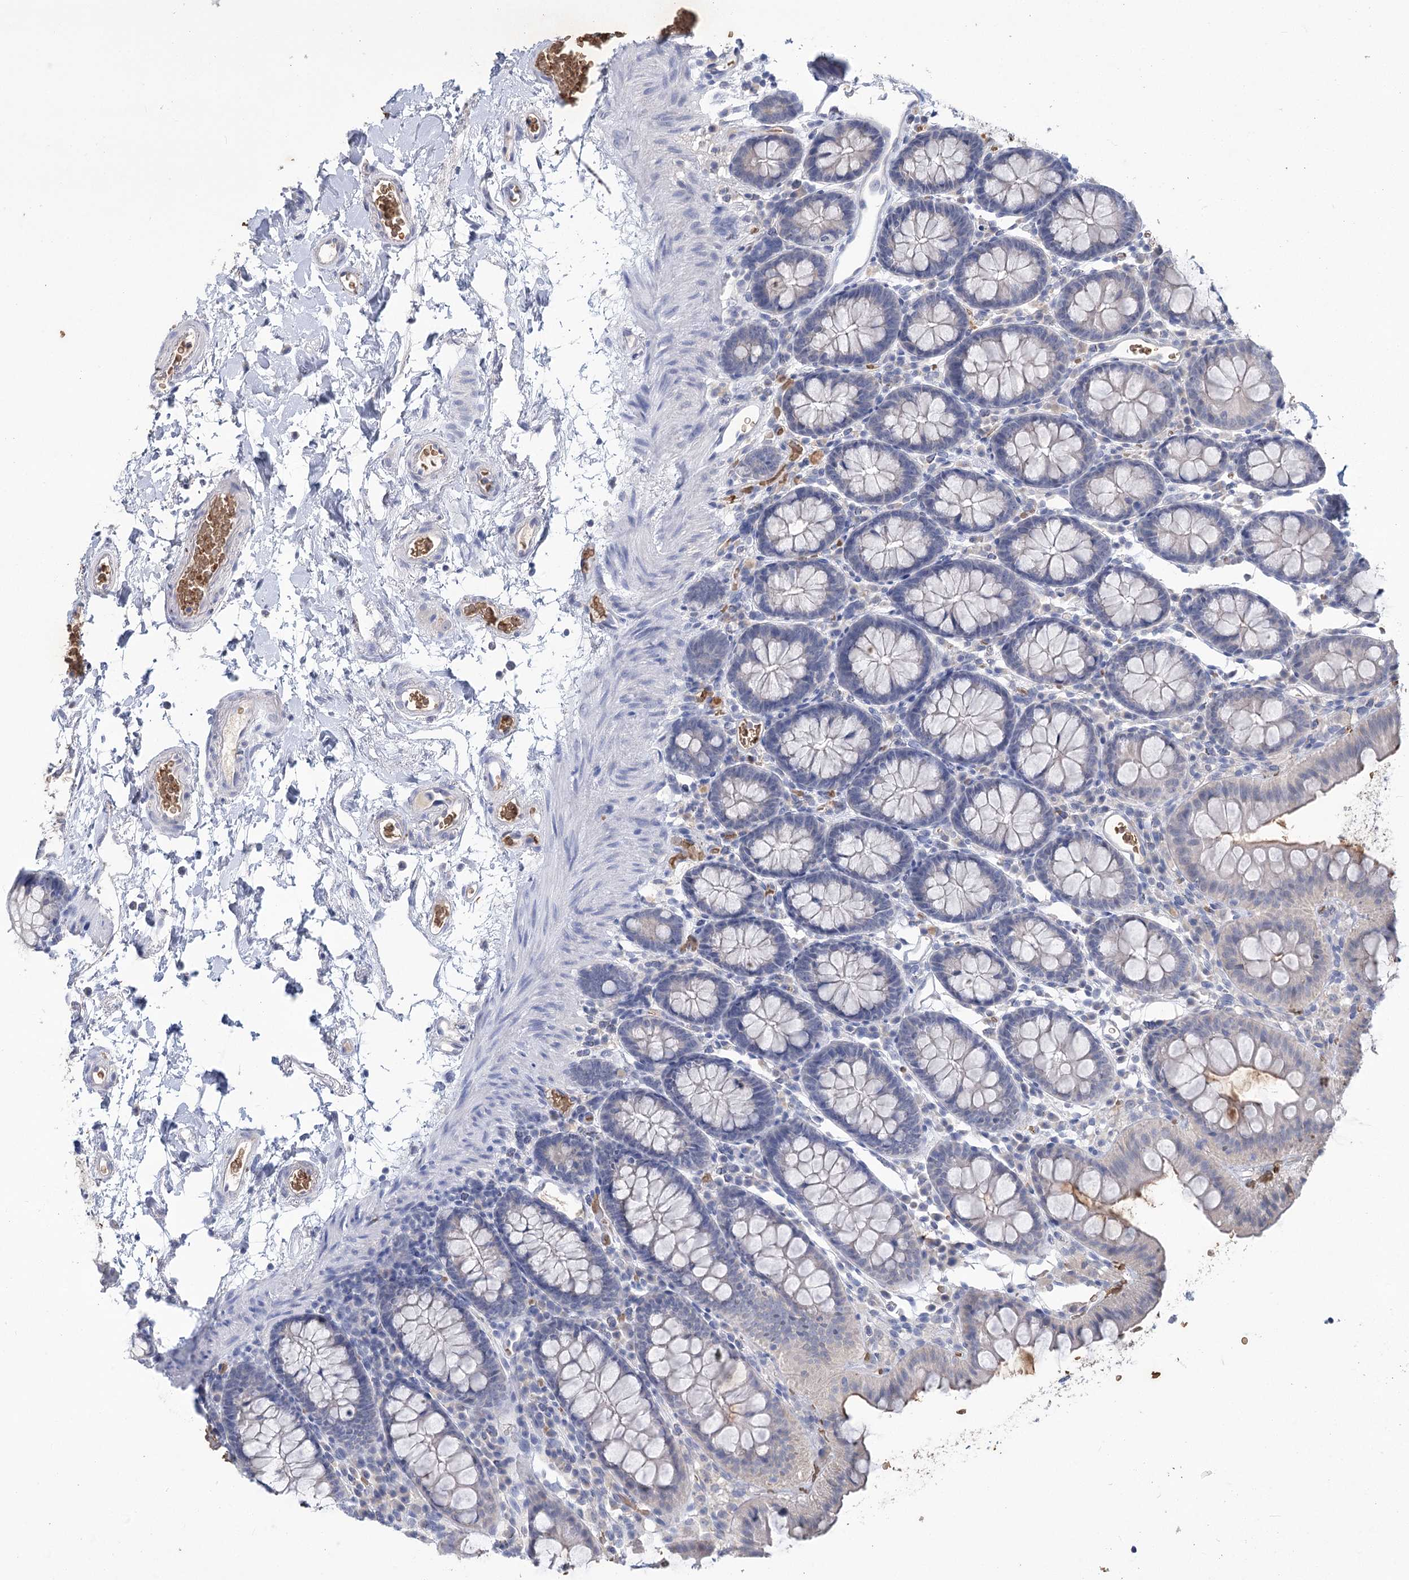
{"staining": {"intensity": "negative", "quantity": "none", "location": "none"}, "tissue": "colon", "cell_type": "Endothelial cells", "image_type": "normal", "snomed": [{"axis": "morphology", "description": "Normal tissue, NOS"}, {"axis": "topography", "description": "Colon"}], "caption": "Human colon stained for a protein using immunohistochemistry exhibits no staining in endothelial cells.", "gene": "HBA1", "patient": {"sex": "male", "age": 75}}